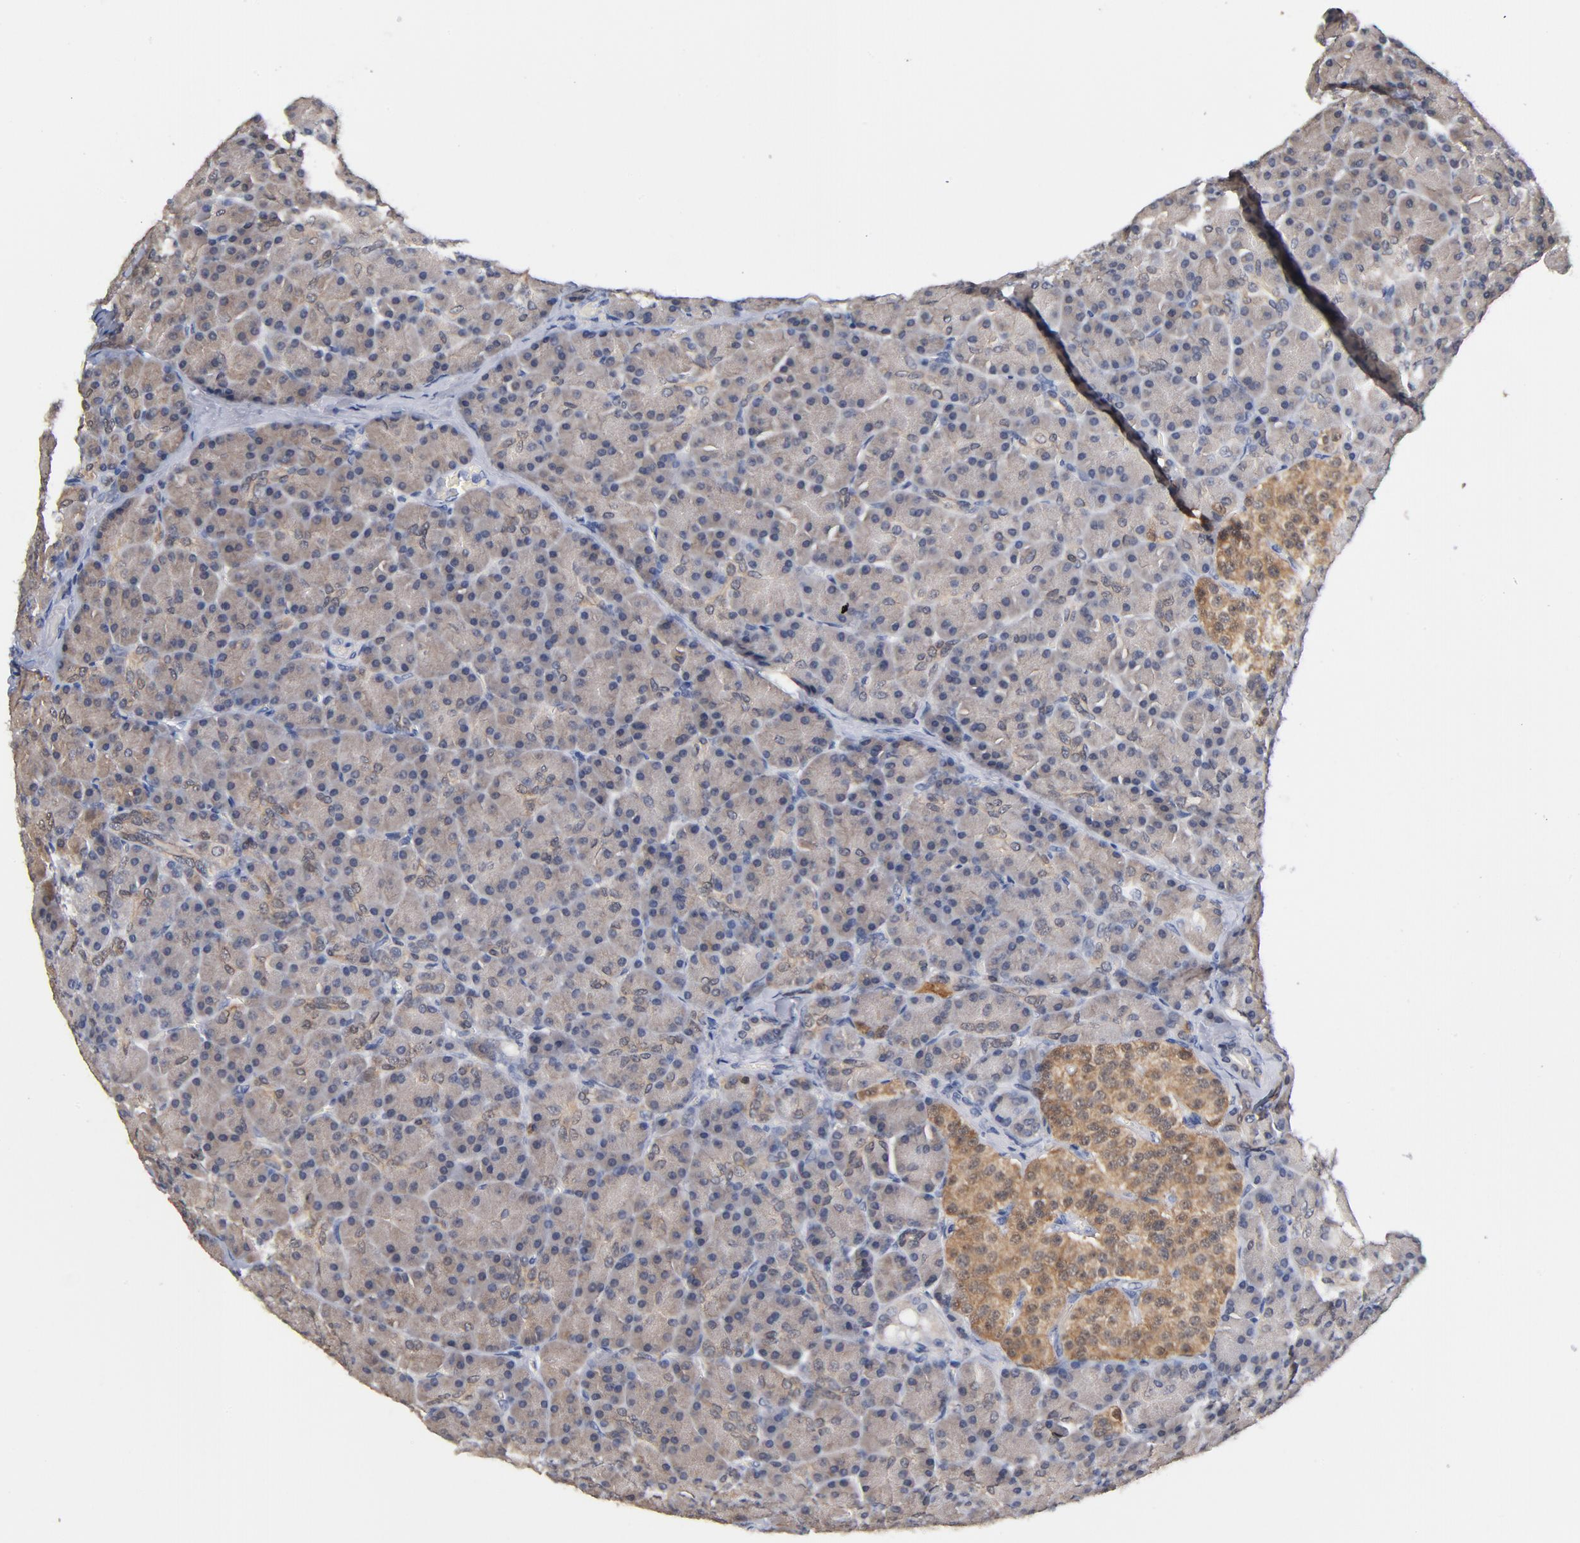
{"staining": {"intensity": "weak", "quantity": "25%-75%", "location": "cytoplasmic/membranous"}, "tissue": "pancreas", "cell_type": "Exocrine glandular cells", "image_type": "normal", "snomed": [{"axis": "morphology", "description": "Normal tissue, NOS"}, {"axis": "topography", "description": "Pancreas"}], "caption": "Brown immunohistochemical staining in benign human pancreas reveals weak cytoplasmic/membranous positivity in approximately 25%-75% of exocrine glandular cells.", "gene": "MIF", "patient": {"sex": "female", "age": 43}}